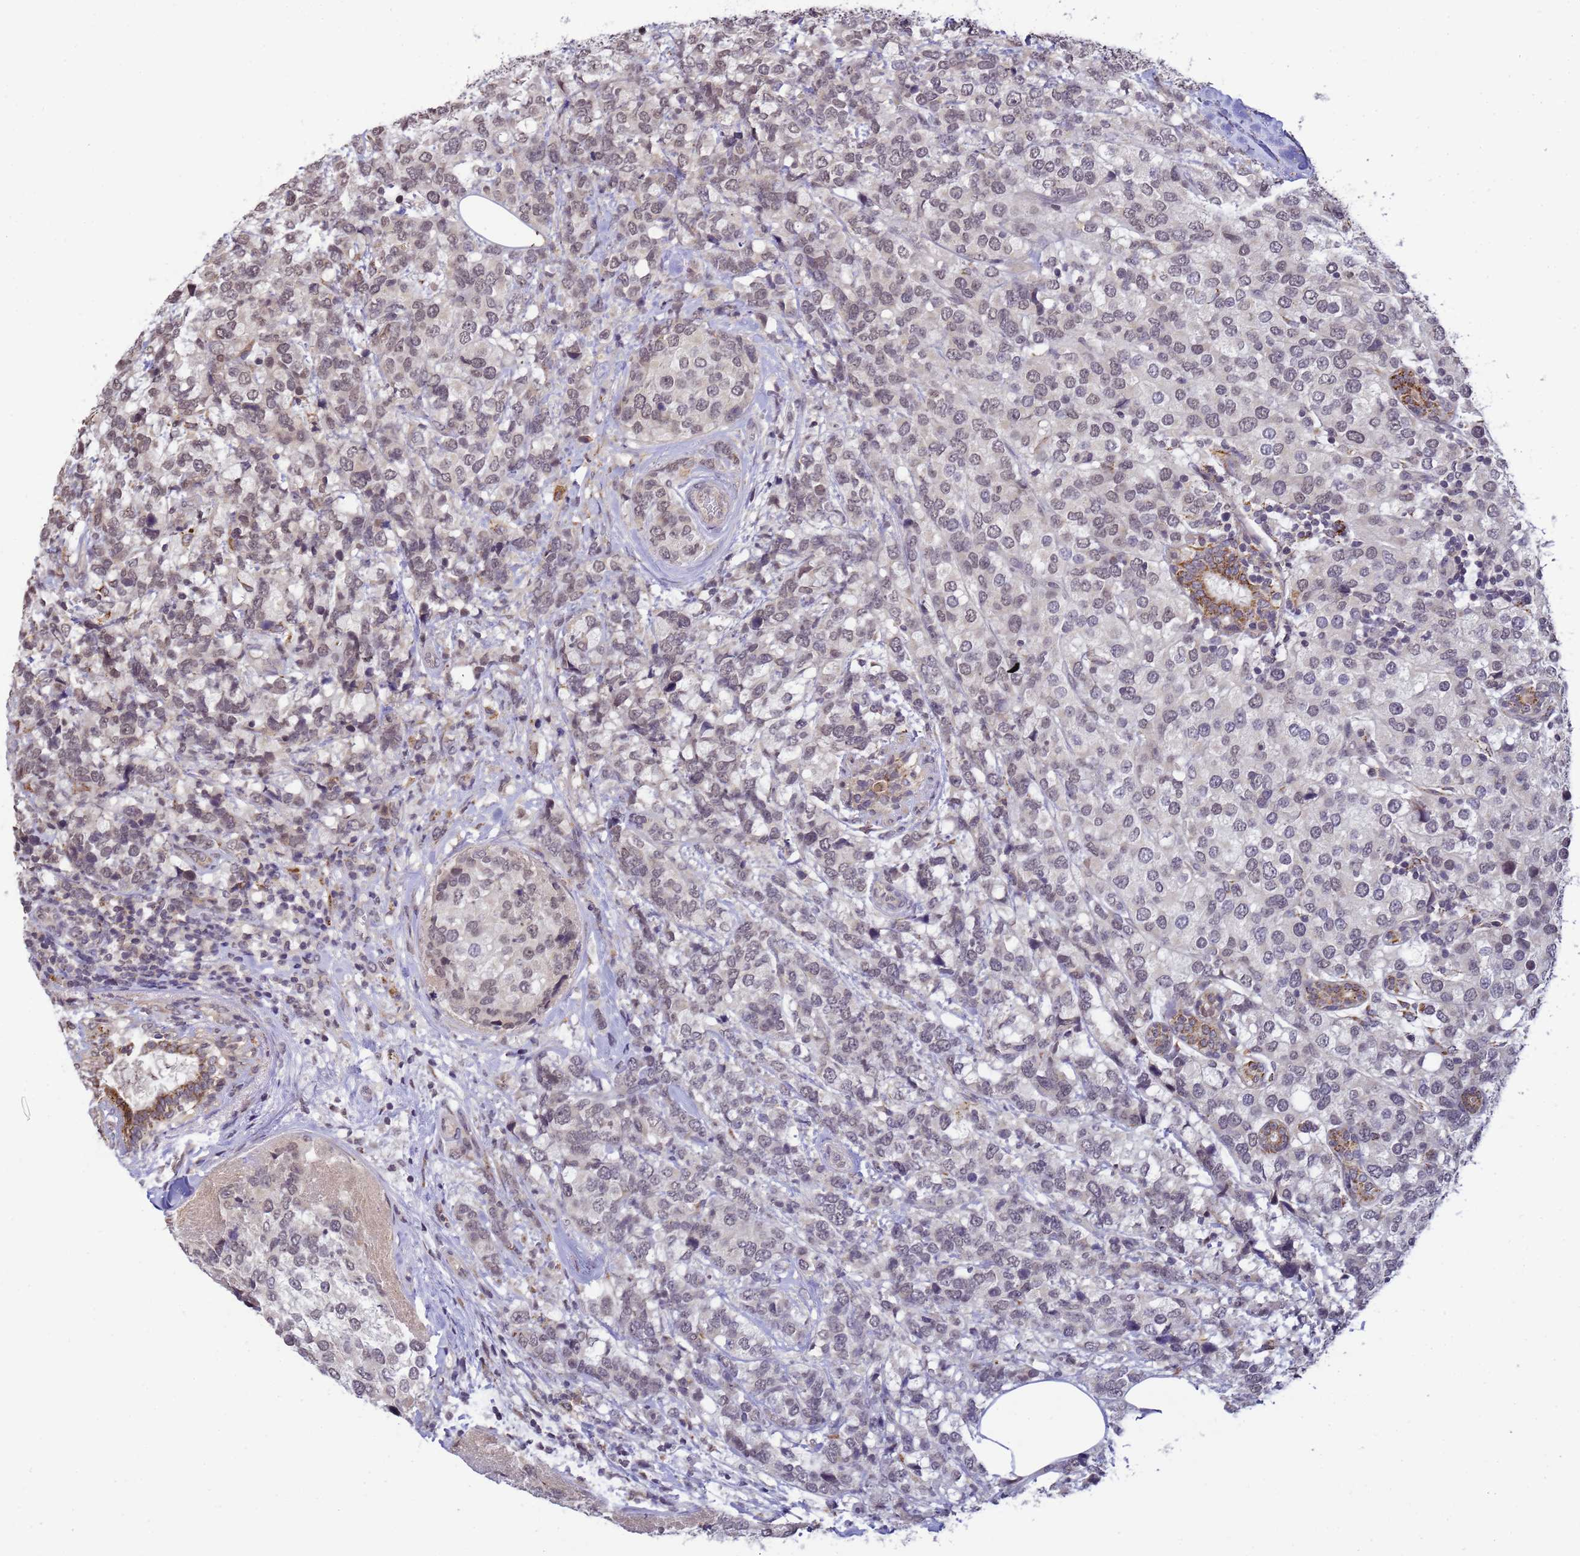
{"staining": {"intensity": "negative", "quantity": "none", "location": "none"}, "tissue": "breast cancer", "cell_type": "Tumor cells", "image_type": "cancer", "snomed": [{"axis": "morphology", "description": "Lobular carcinoma"}, {"axis": "topography", "description": "Breast"}], "caption": "High power microscopy micrograph of an immunohistochemistry (IHC) micrograph of breast cancer (lobular carcinoma), revealing no significant staining in tumor cells.", "gene": "MYL7", "patient": {"sex": "female", "age": 59}}